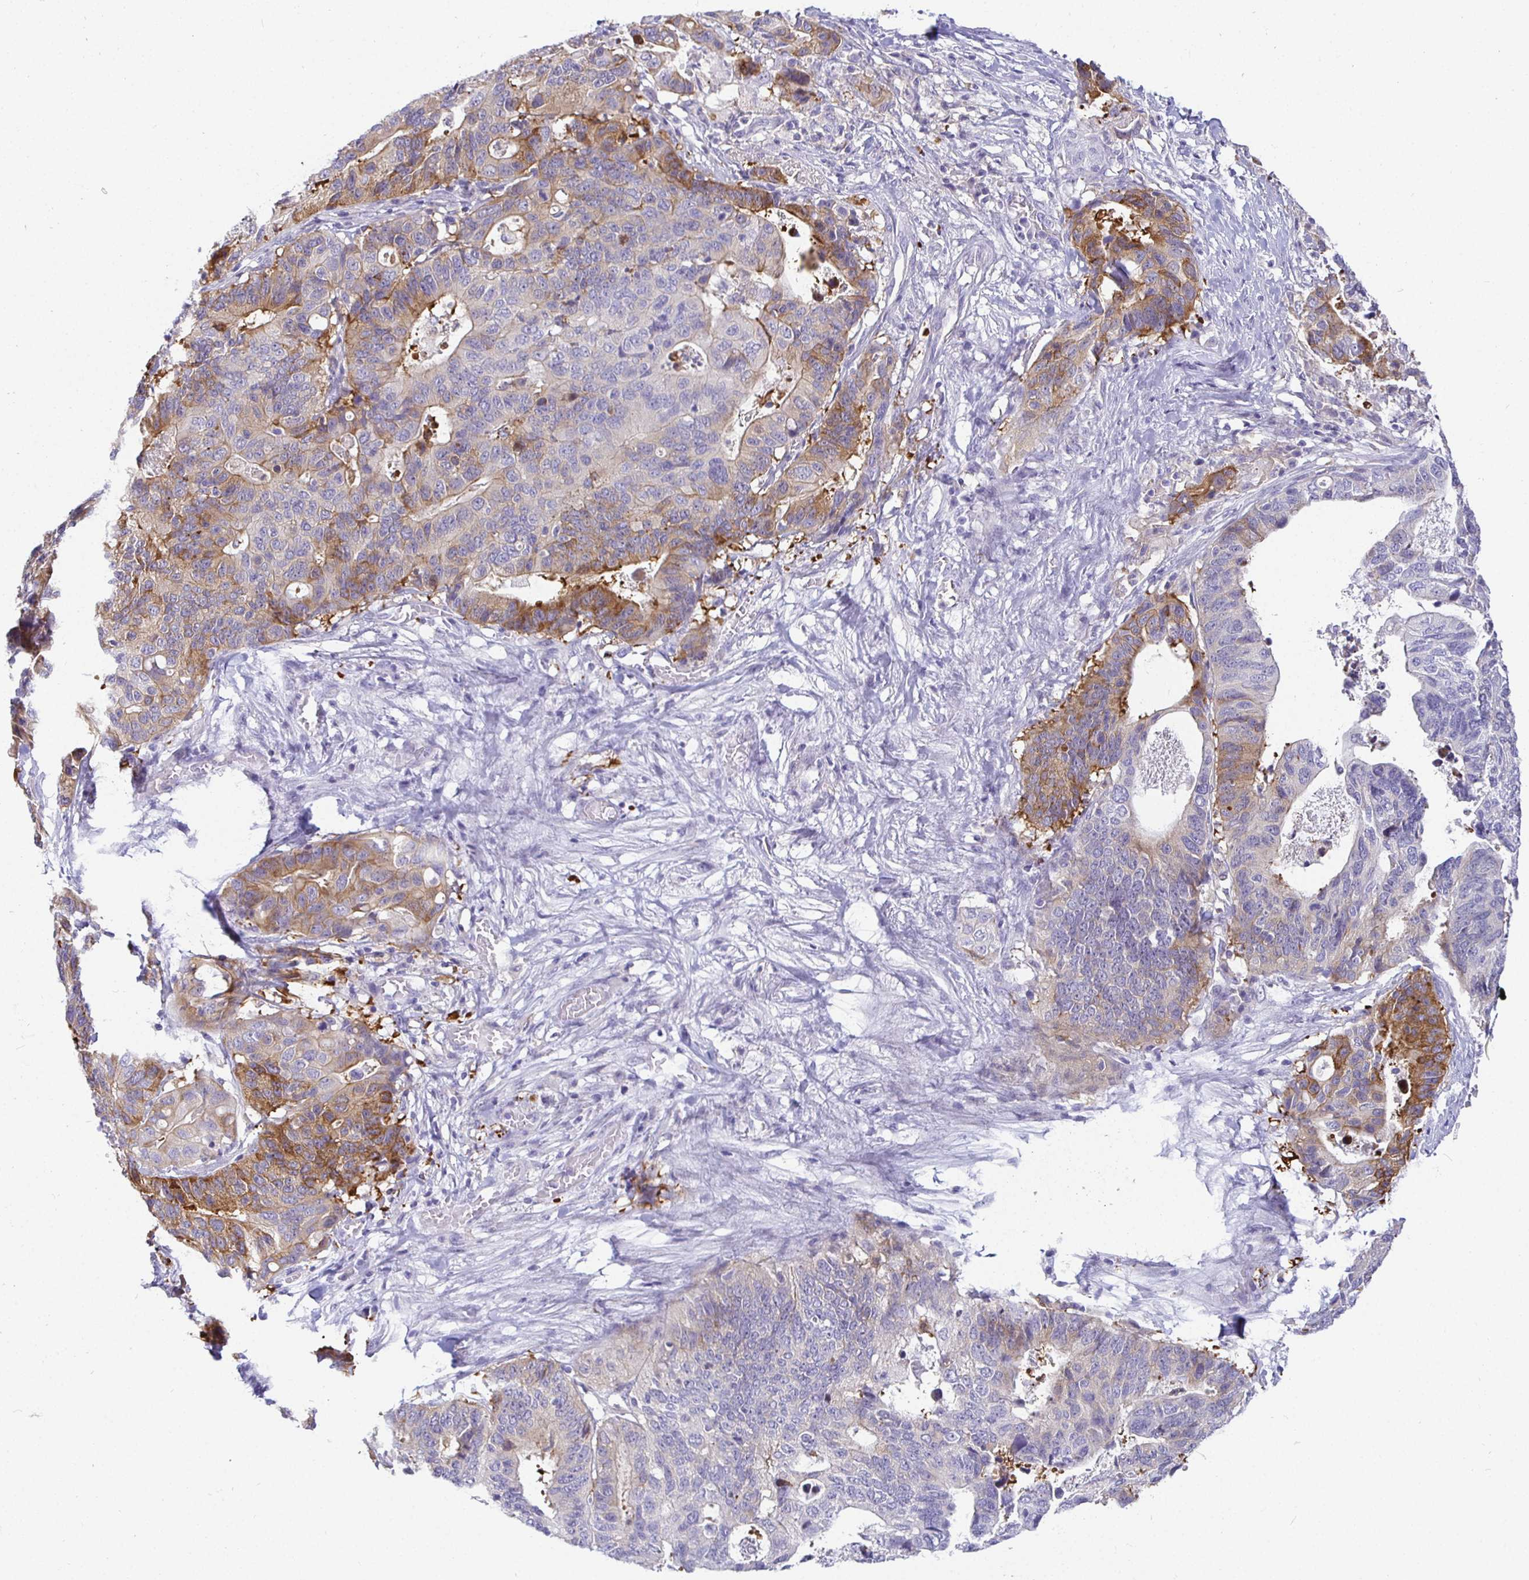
{"staining": {"intensity": "moderate", "quantity": "<25%", "location": "cytoplasmic/membranous"}, "tissue": "stomach cancer", "cell_type": "Tumor cells", "image_type": "cancer", "snomed": [{"axis": "morphology", "description": "Adenocarcinoma, NOS"}, {"axis": "topography", "description": "Stomach, upper"}], "caption": "Human stomach cancer stained with a brown dye exhibits moderate cytoplasmic/membranous positive staining in about <25% of tumor cells.", "gene": "SIRPA", "patient": {"sex": "female", "age": 67}}